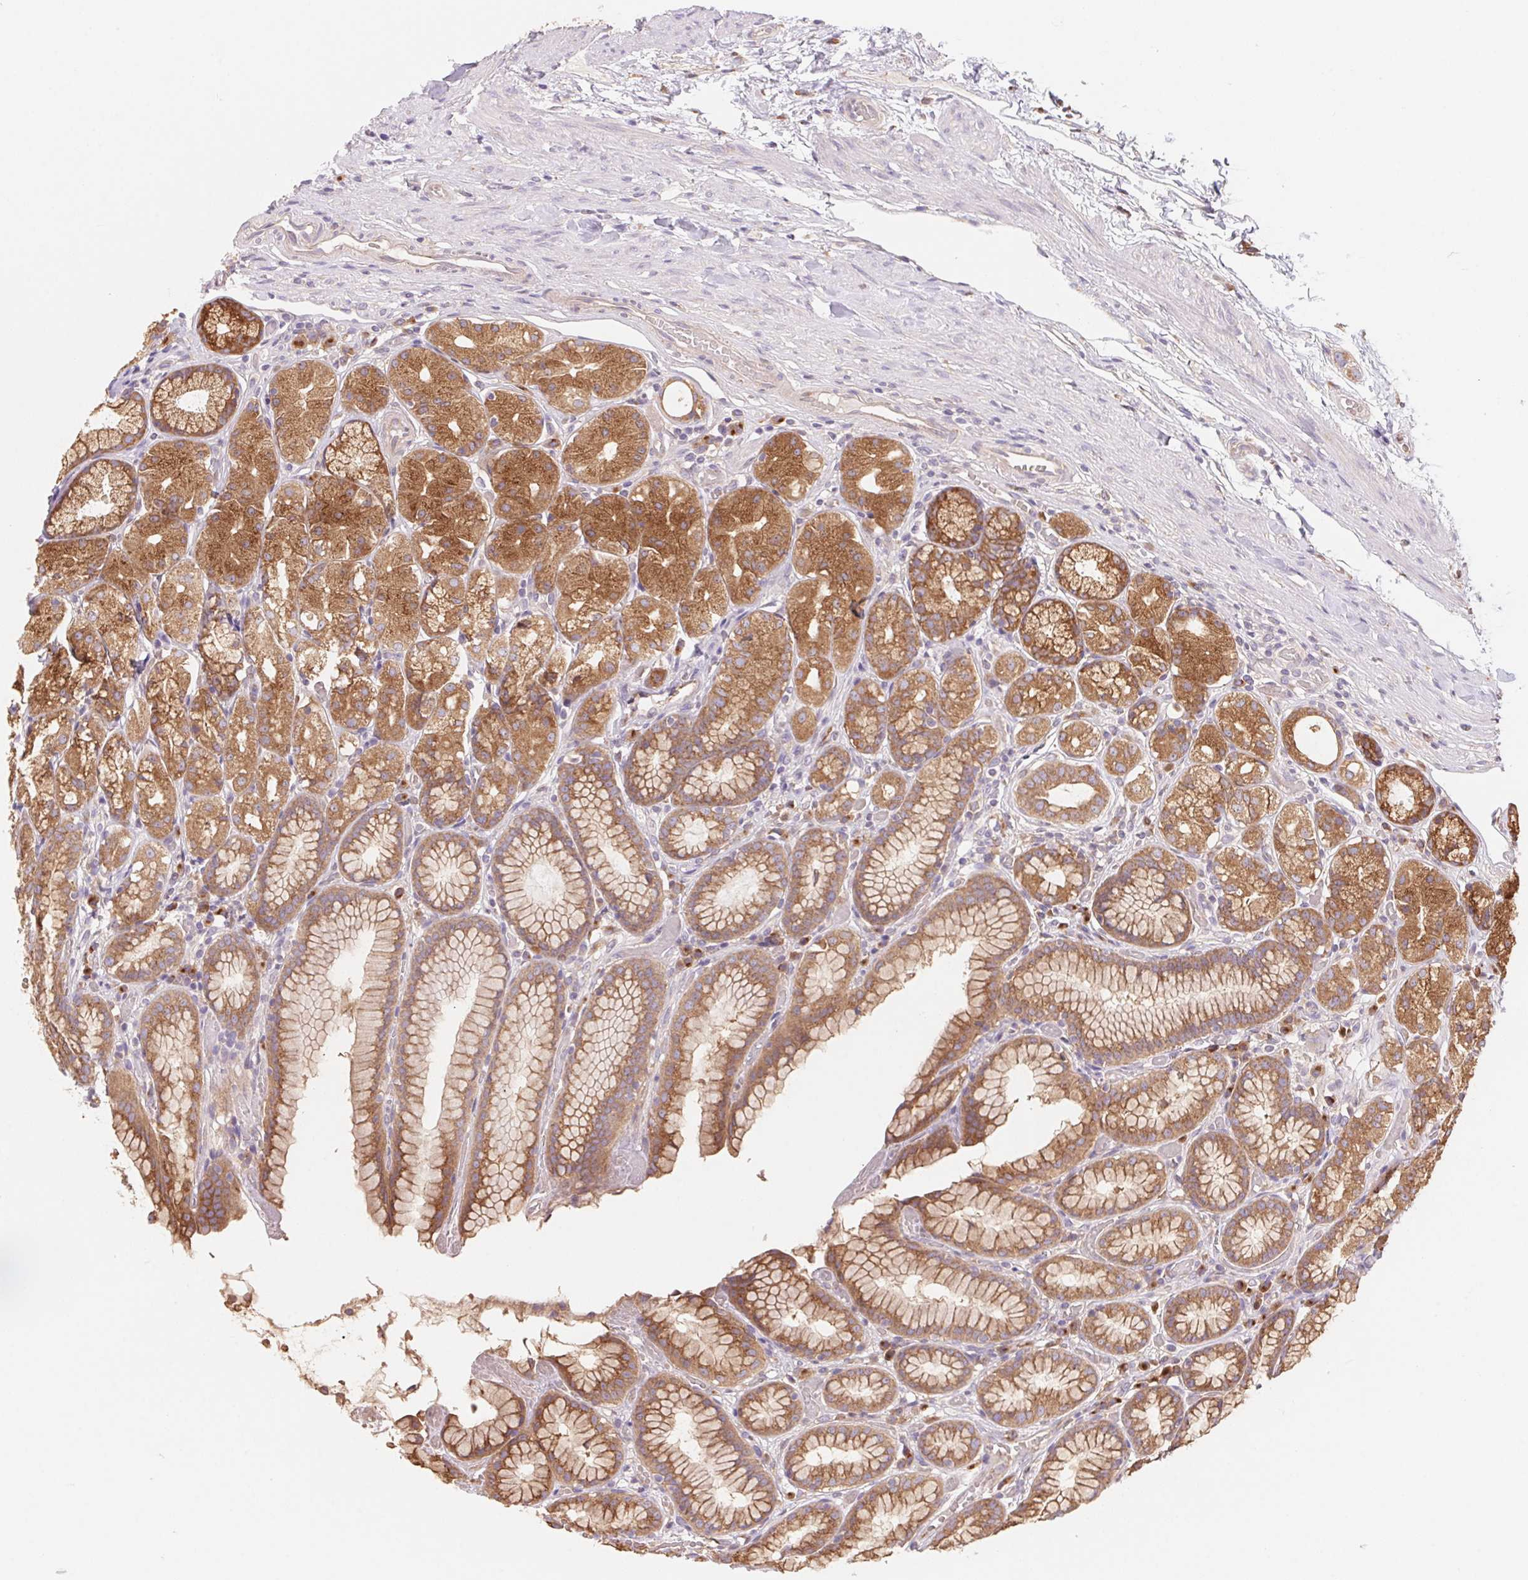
{"staining": {"intensity": "moderate", "quantity": ">75%", "location": "cytoplasmic/membranous"}, "tissue": "stomach", "cell_type": "Glandular cells", "image_type": "normal", "snomed": [{"axis": "morphology", "description": "Normal tissue, NOS"}, {"axis": "topography", "description": "Stomach"}], "caption": "A brown stain highlights moderate cytoplasmic/membranous expression of a protein in glandular cells of benign stomach. (Stains: DAB (3,3'-diaminobenzidine) in brown, nuclei in blue, Microscopy: brightfield microscopy at high magnification).", "gene": "RAB1A", "patient": {"sex": "male", "age": 70}}